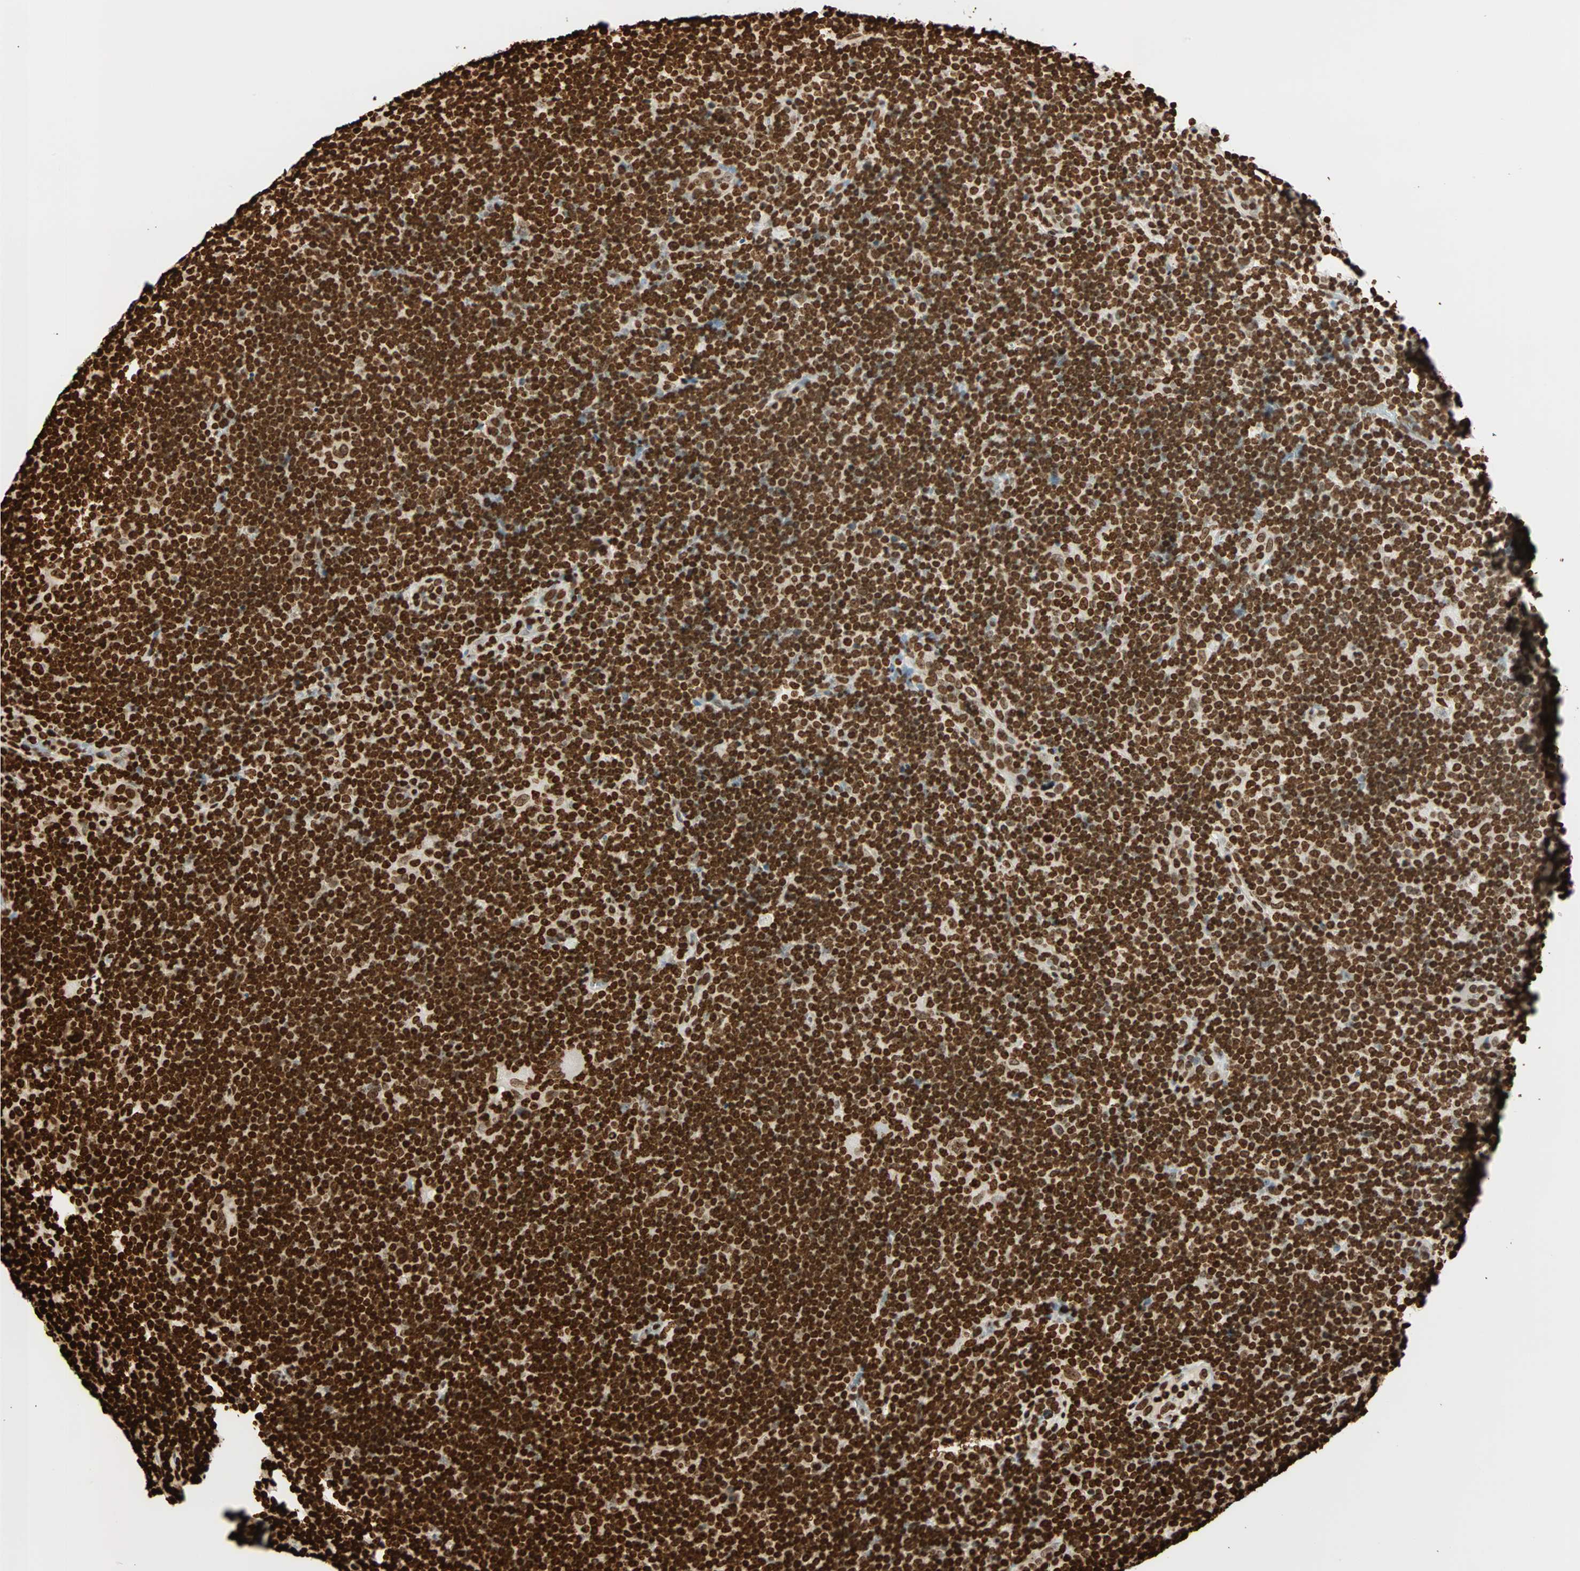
{"staining": {"intensity": "strong", "quantity": ">75%", "location": "nuclear"}, "tissue": "lymphoma", "cell_type": "Tumor cells", "image_type": "cancer", "snomed": [{"axis": "morphology", "description": "Hodgkin's disease, NOS"}, {"axis": "topography", "description": "Lymph node"}], "caption": "Tumor cells show strong nuclear staining in about >75% of cells in lymphoma. Nuclei are stained in blue.", "gene": "GLI2", "patient": {"sex": "female", "age": 57}}